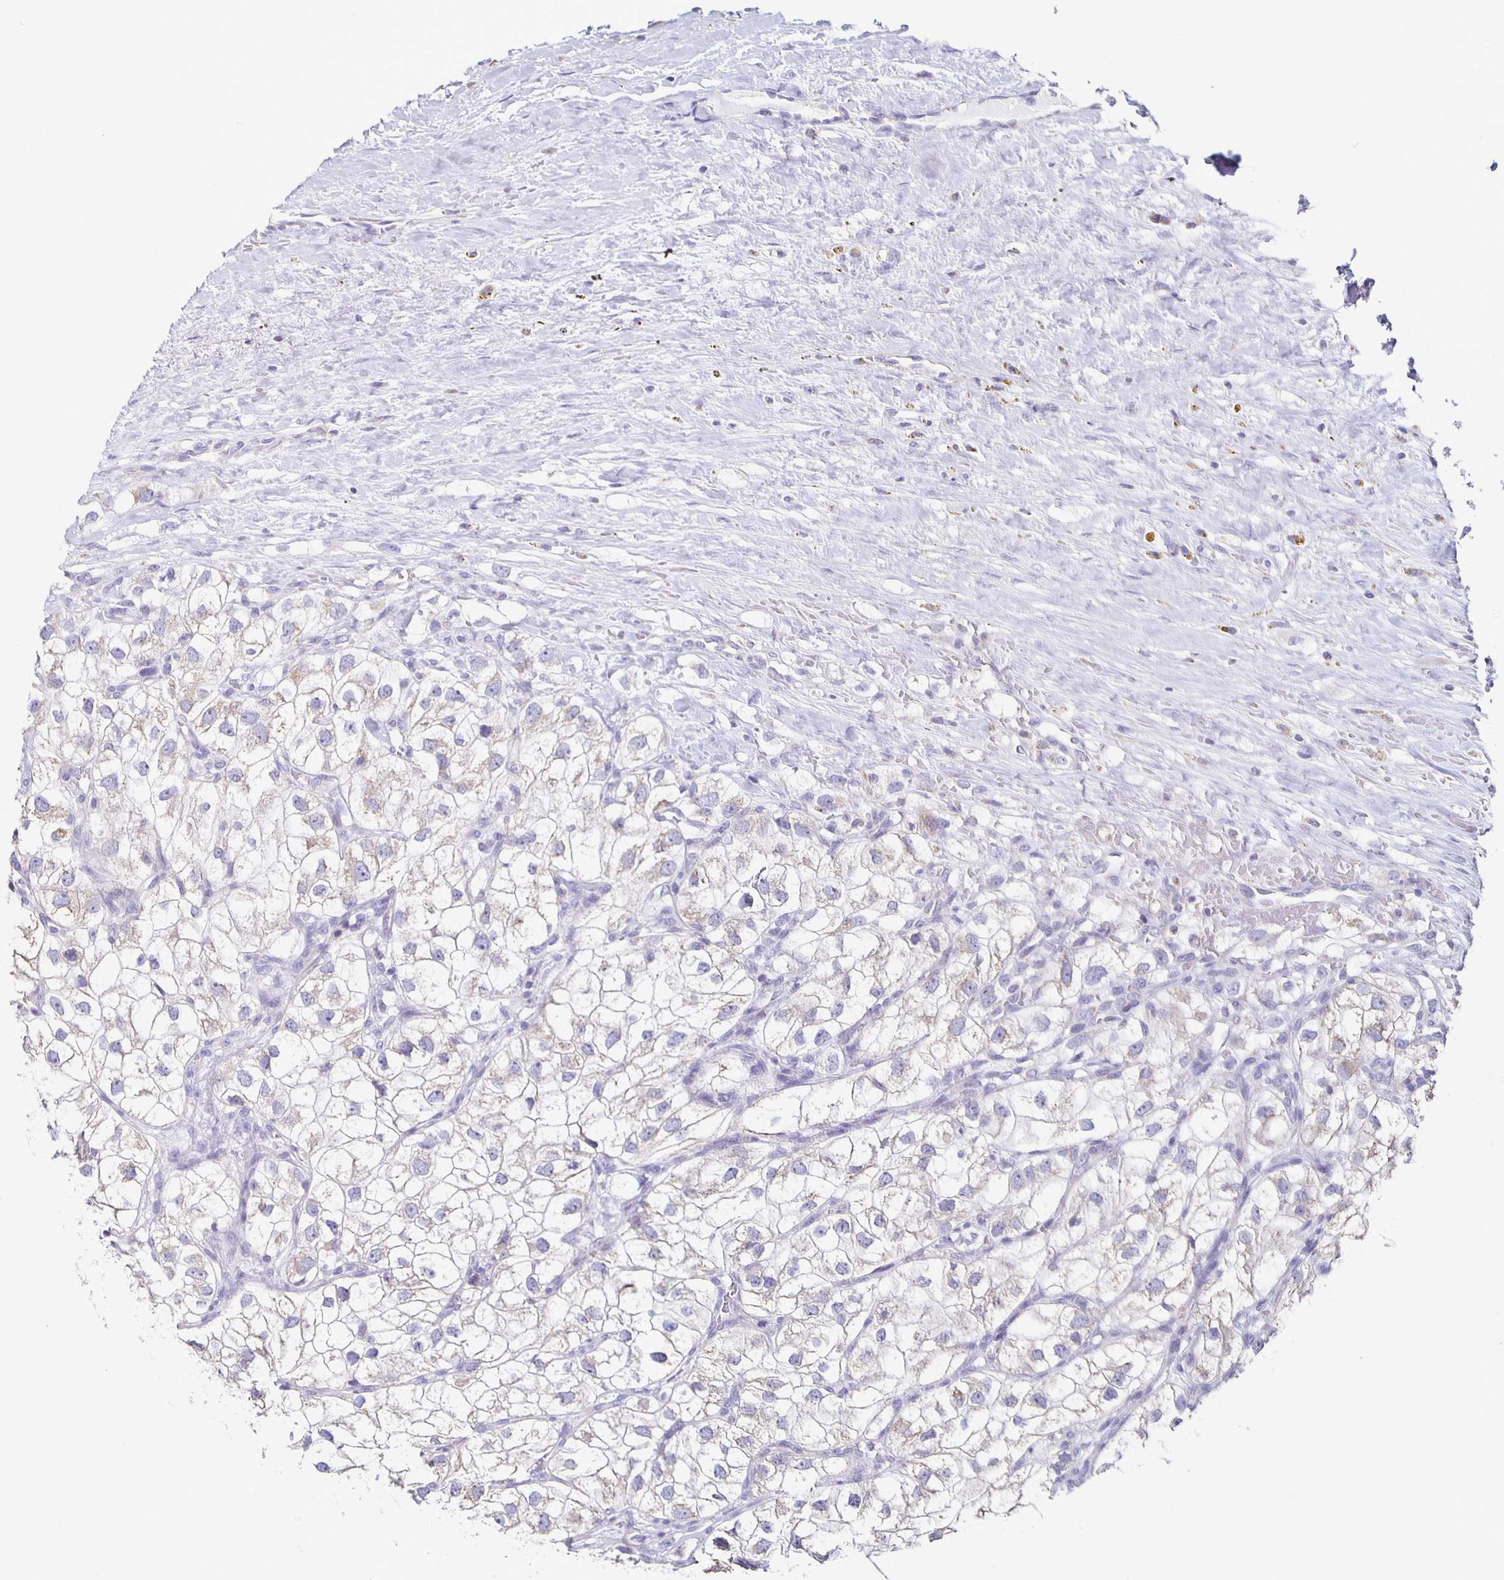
{"staining": {"intensity": "weak", "quantity": "<25%", "location": "cytoplasmic/membranous"}, "tissue": "renal cancer", "cell_type": "Tumor cells", "image_type": "cancer", "snomed": [{"axis": "morphology", "description": "Adenocarcinoma, NOS"}, {"axis": "topography", "description": "Kidney"}], "caption": "A high-resolution image shows immunohistochemistry (IHC) staining of renal cancer (adenocarcinoma), which exhibits no significant expression in tumor cells. Brightfield microscopy of immunohistochemistry stained with DAB (brown) and hematoxylin (blue), captured at high magnification.", "gene": "TPPP", "patient": {"sex": "male", "age": 59}}